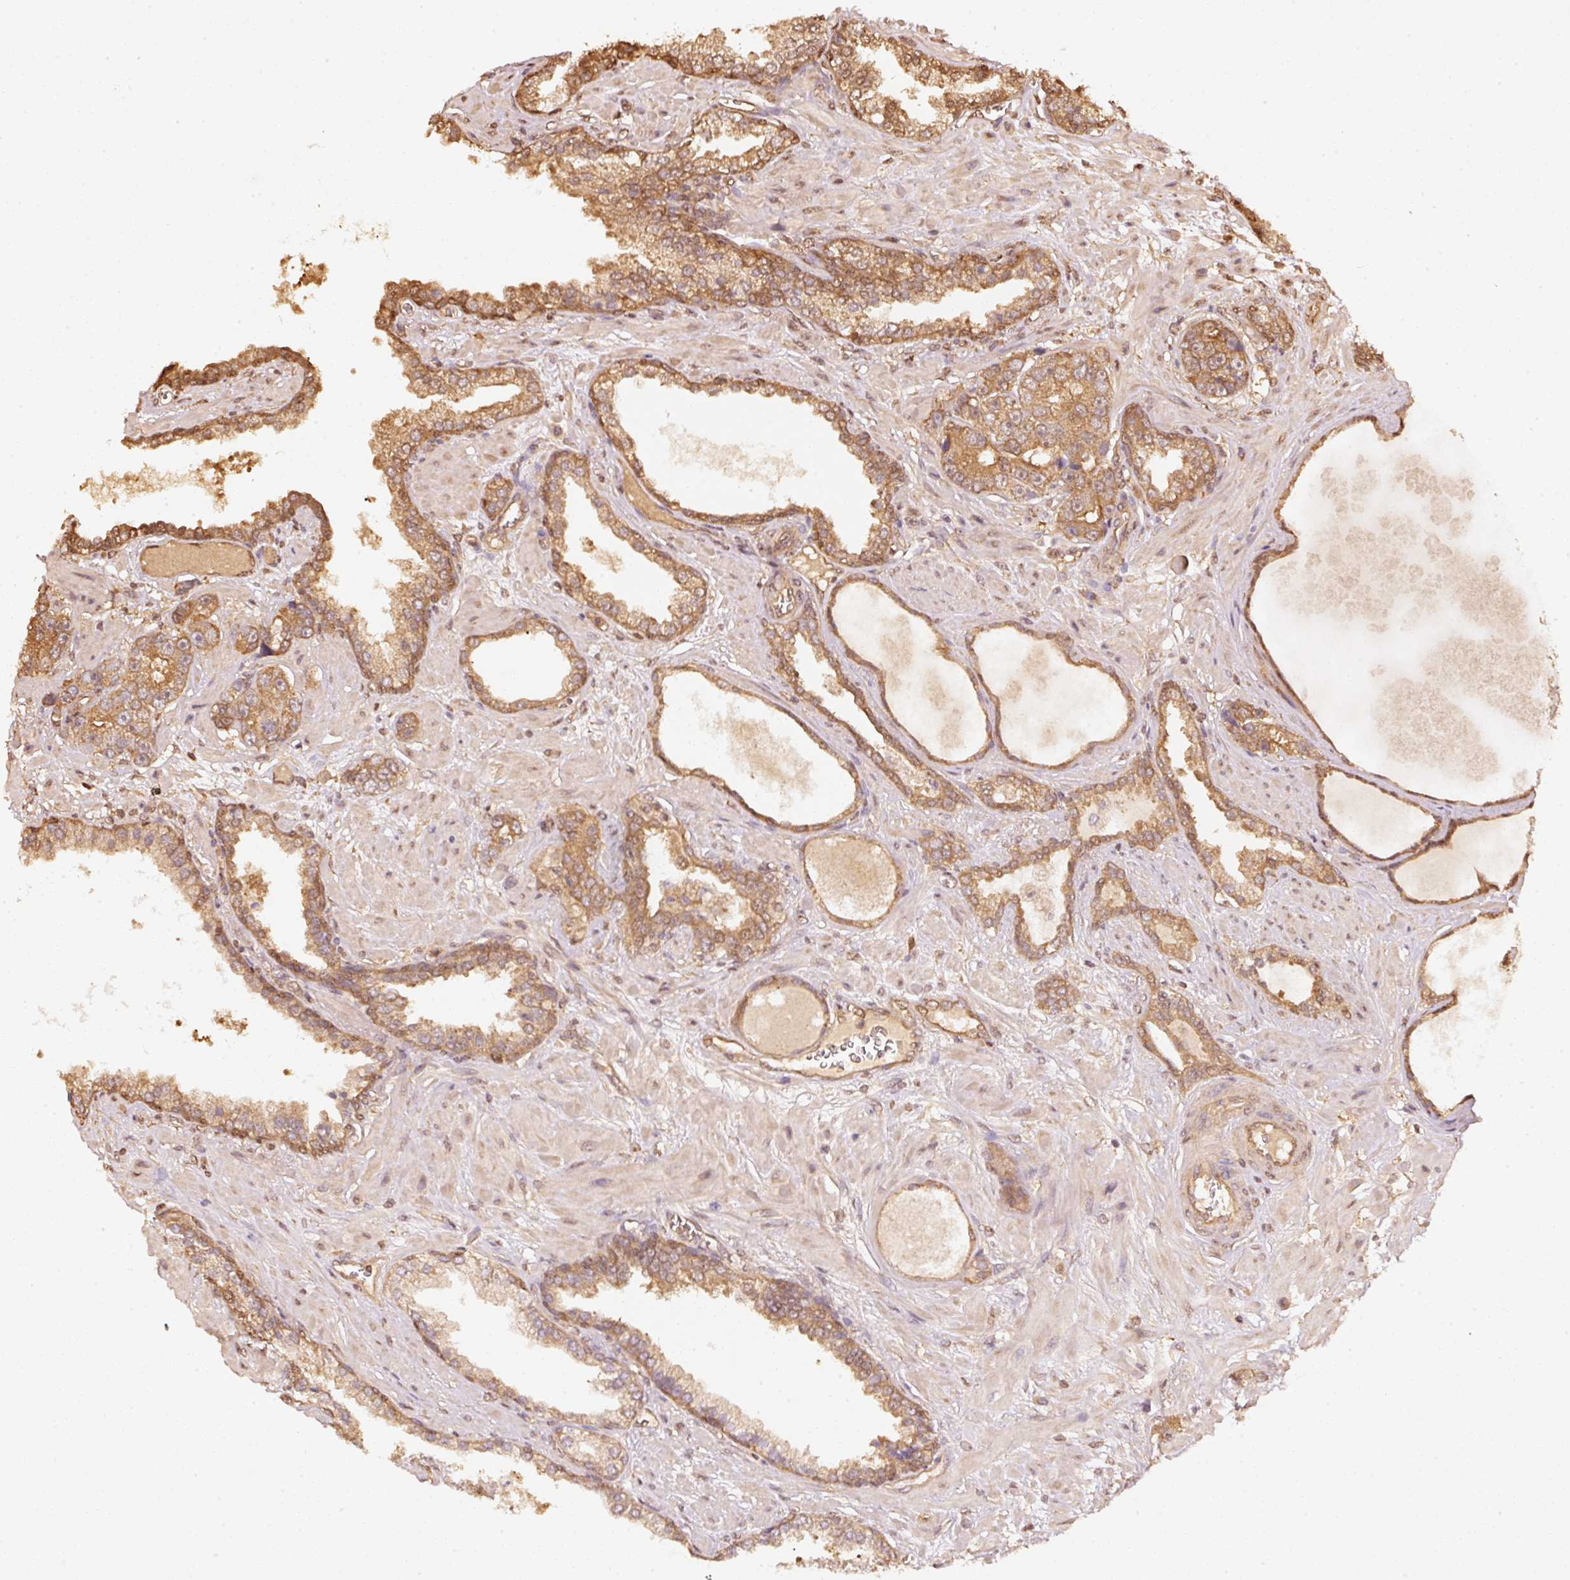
{"staining": {"intensity": "moderate", "quantity": ">75%", "location": "cytoplasmic/membranous"}, "tissue": "prostate cancer", "cell_type": "Tumor cells", "image_type": "cancer", "snomed": [{"axis": "morphology", "description": "Adenocarcinoma, High grade"}, {"axis": "topography", "description": "Prostate"}], "caption": "Protein staining of high-grade adenocarcinoma (prostate) tissue shows moderate cytoplasmic/membranous expression in about >75% of tumor cells.", "gene": "STAU1", "patient": {"sex": "male", "age": 71}}